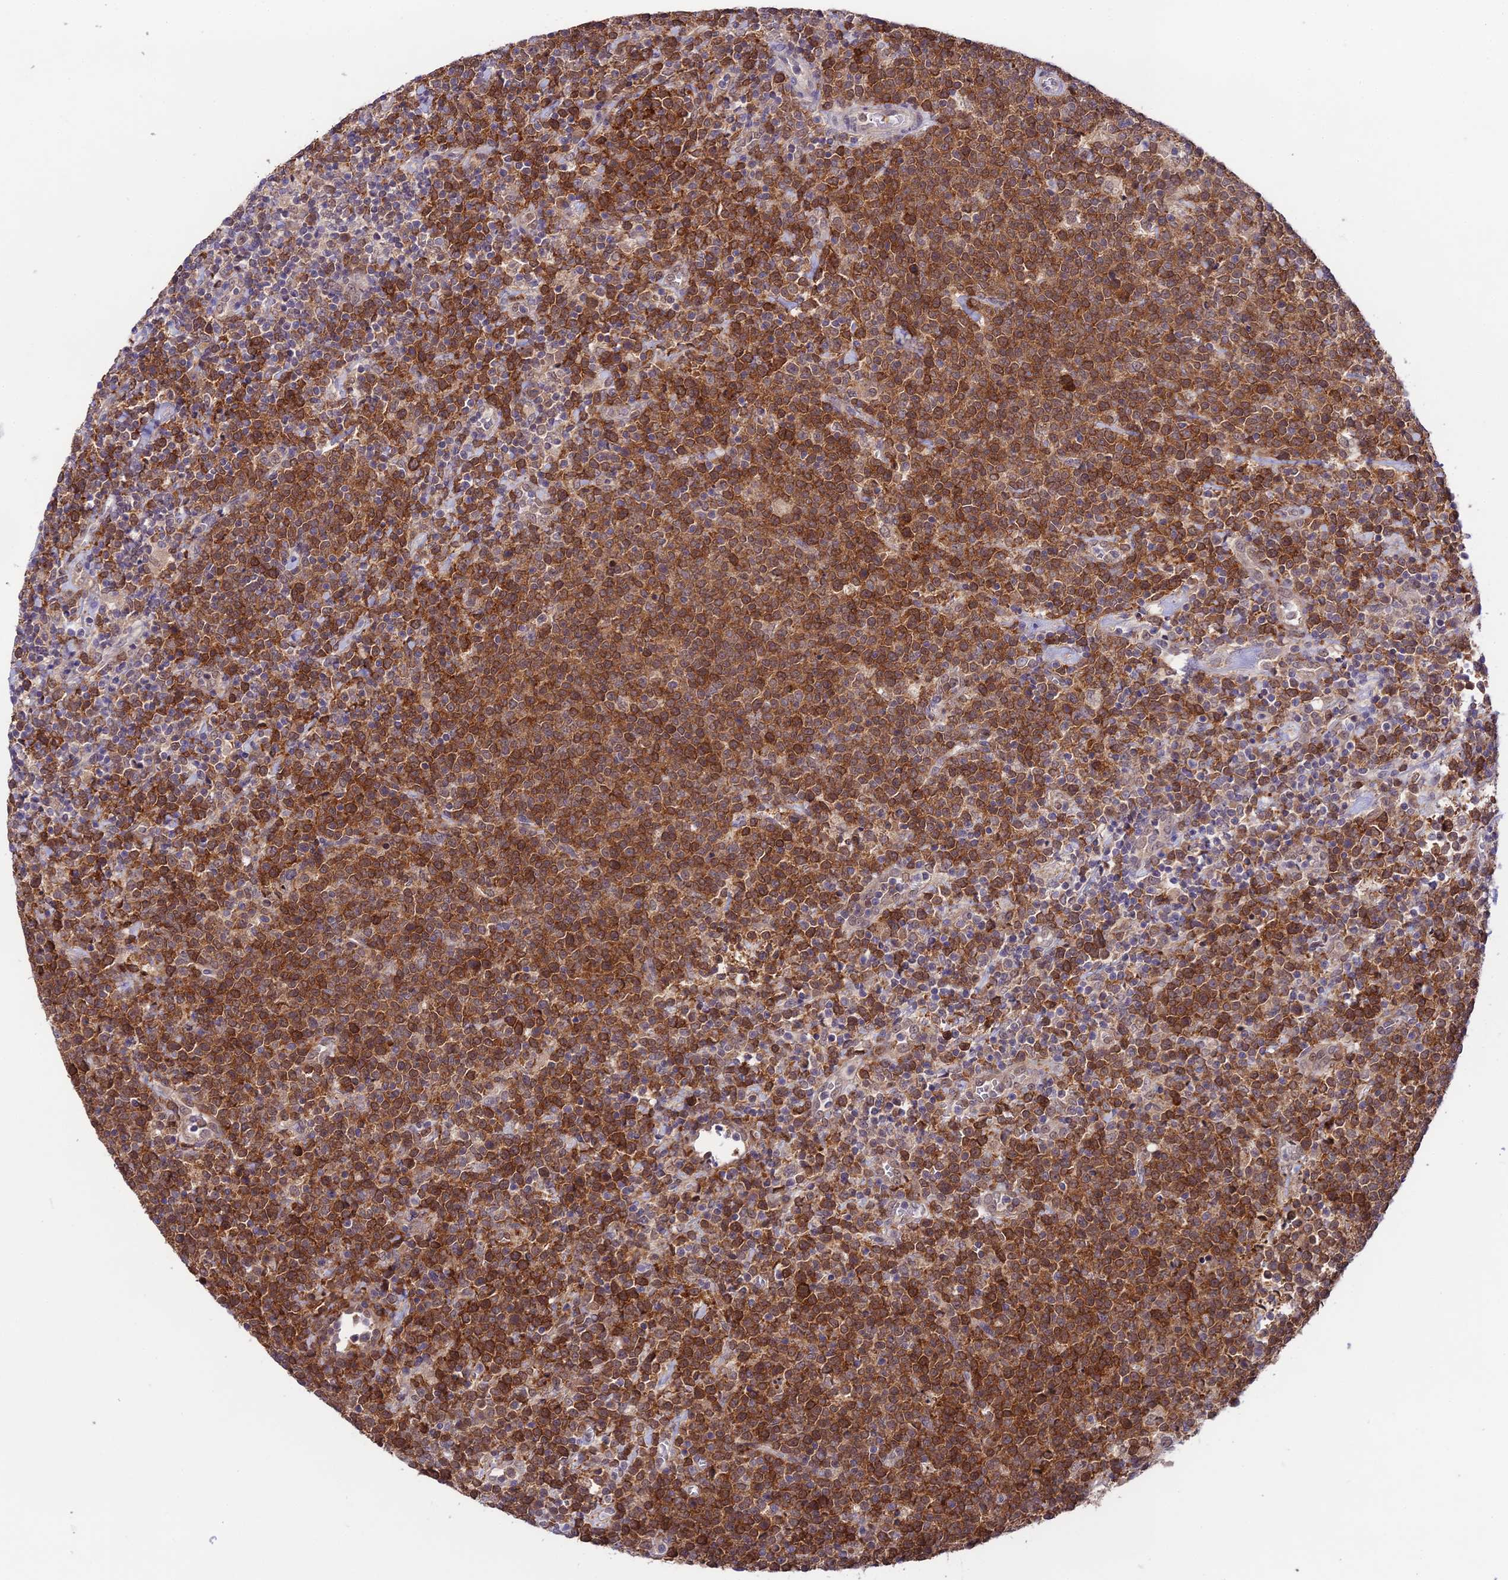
{"staining": {"intensity": "moderate", "quantity": ">75%", "location": "cytoplasmic/membranous"}, "tissue": "lymphoma", "cell_type": "Tumor cells", "image_type": "cancer", "snomed": [{"axis": "morphology", "description": "Malignant lymphoma, non-Hodgkin's type, High grade"}, {"axis": "topography", "description": "Lymph node"}], "caption": "A brown stain shows moderate cytoplasmic/membranous expression of a protein in human lymphoma tumor cells.", "gene": "TRIM40", "patient": {"sex": "male", "age": 61}}